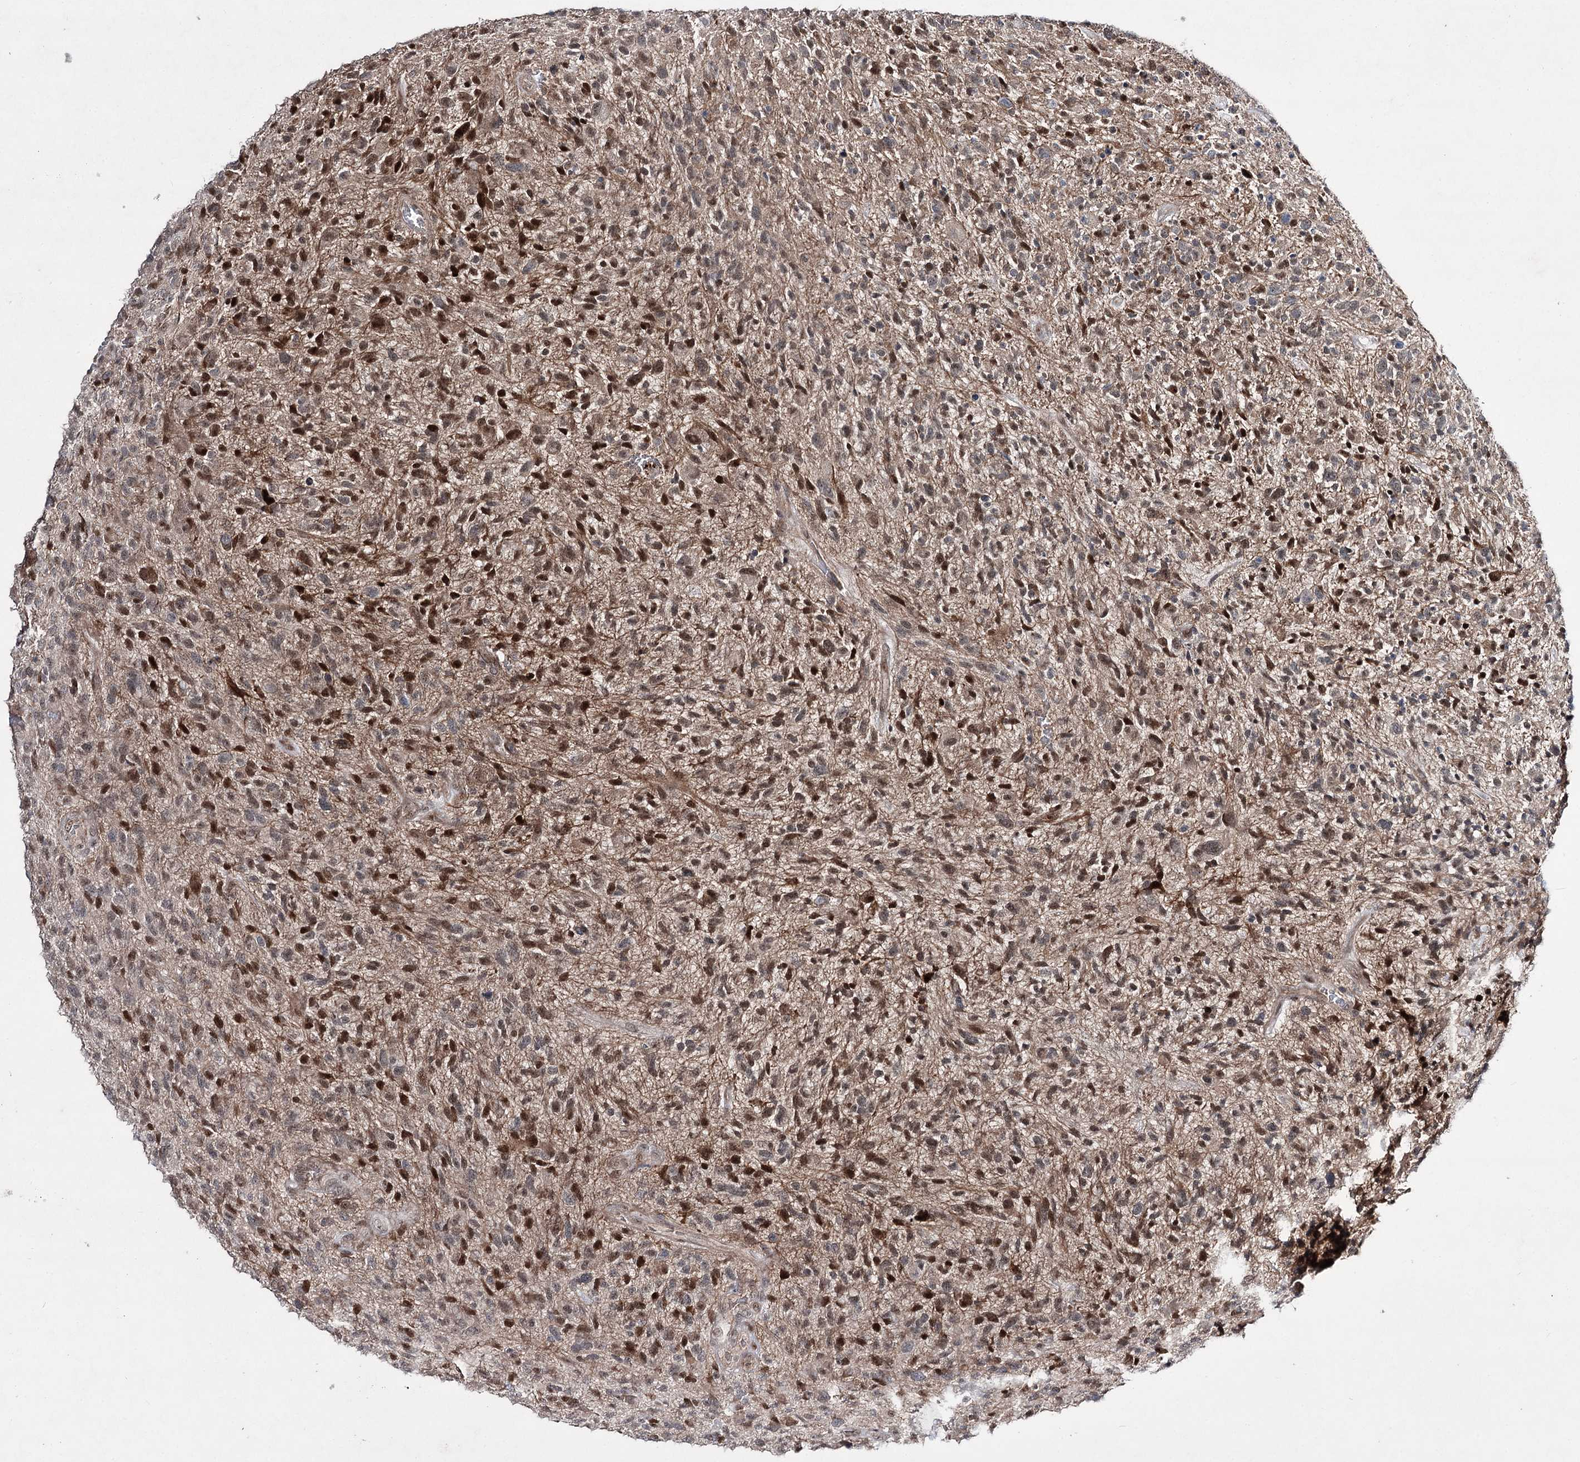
{"staining": {"intensity": "moderate", "quantity": ">75%", "location": "nuclear"}, "tissue": "glioma", "cell_type": "Tumor cells", "image_type": "cancer", "snomed": [{"axis": "morphology", "description": "Glioma, malignant, High grade"}, {"axis": "topography", "description": "Brain"}], "caption": "Moderate nuclear protein expression is appreciated in about >75% of tumor cells in malignant high-grade glioma.", "gene": "HOXC11", "patient": {"sex": "male", "age": 47}}